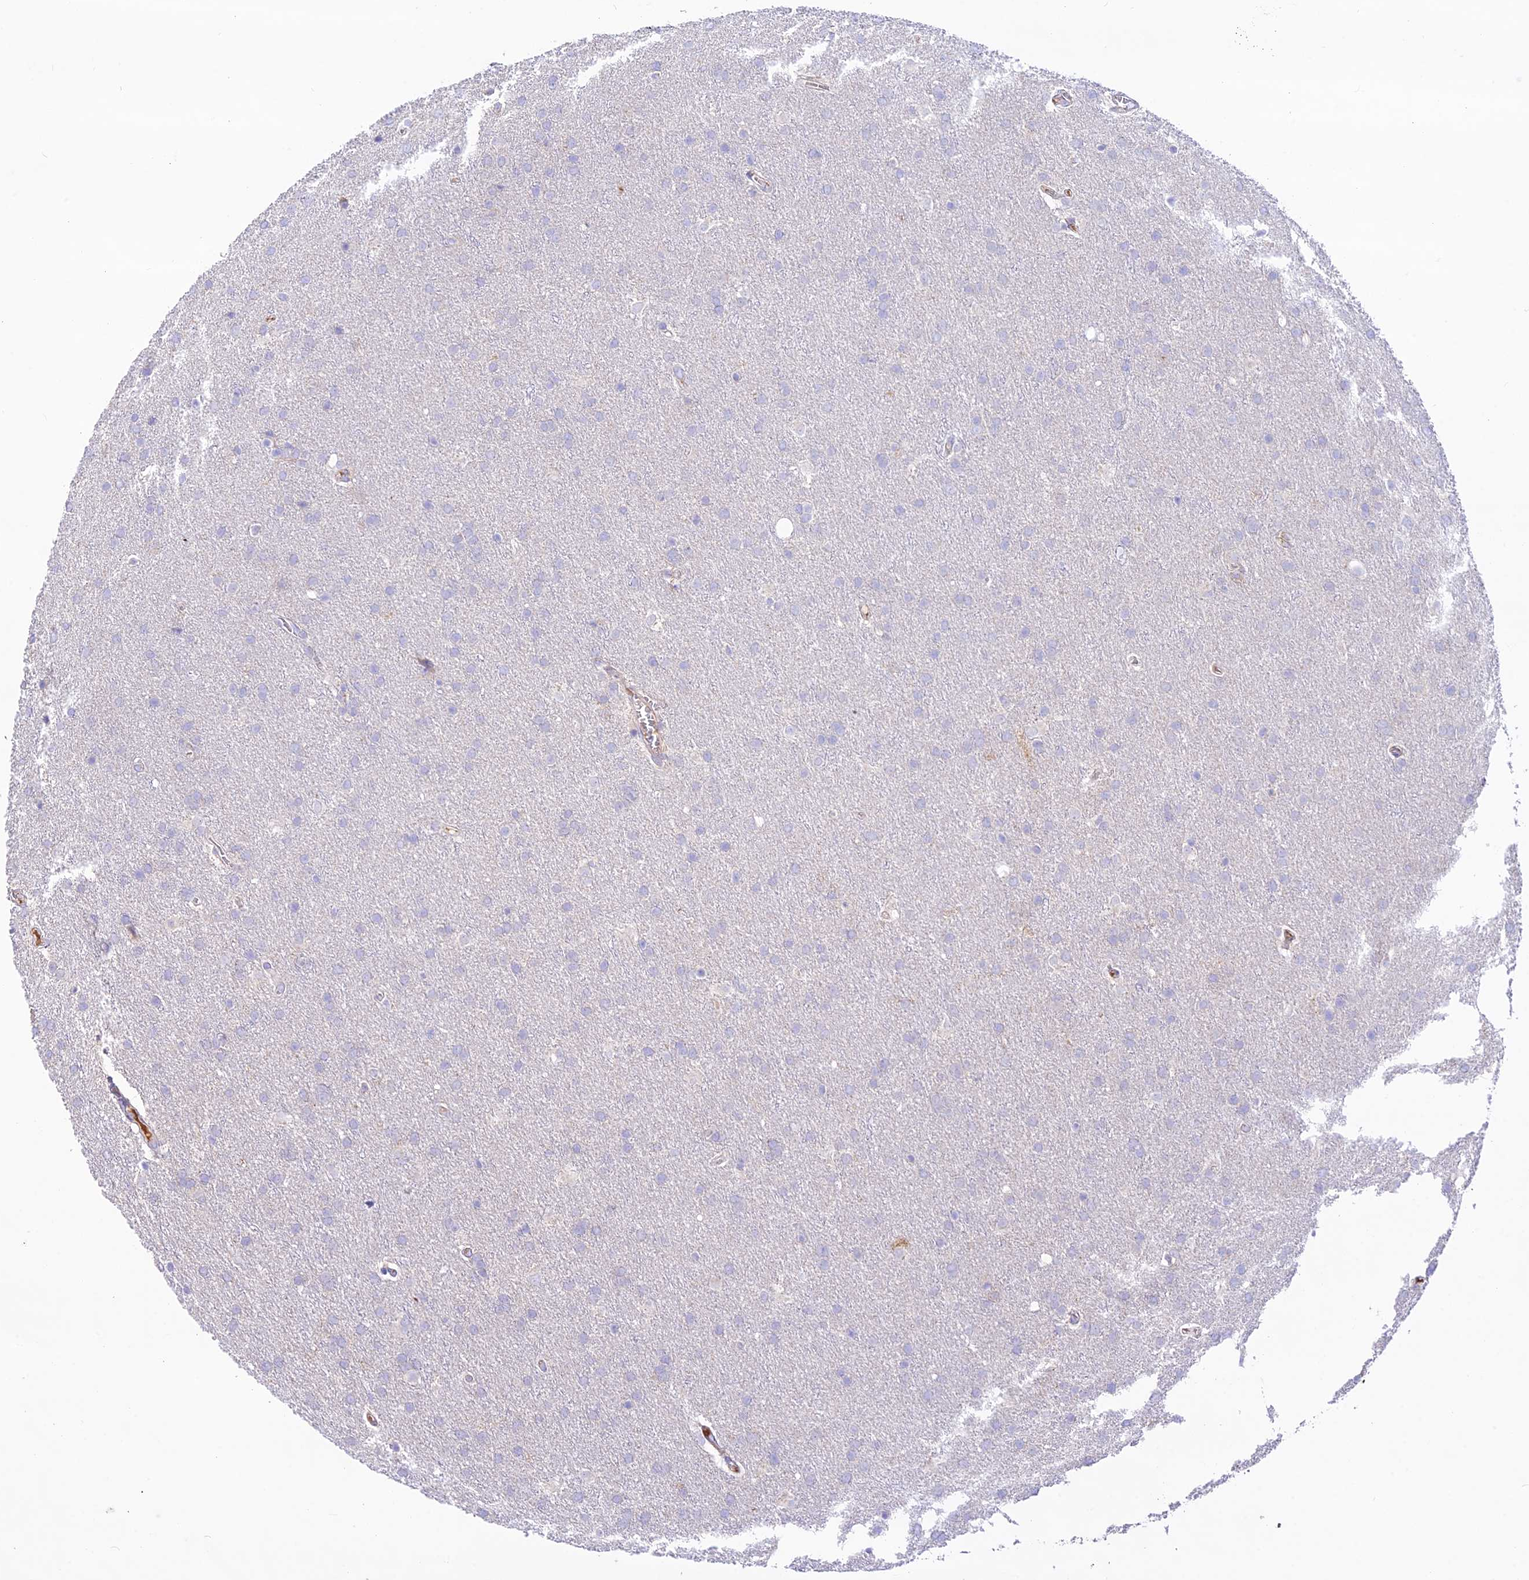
{"staining": {"intensity": "negative", "quantity": "none", "location": "none"}, "tissue": "glioma", "cell_type": "Tumor cells", "image_type": "cancer", "snomed": [{"axis": "morphology", "description": "Glioma, malignant, Low grade"}, {"axis": "topography", "description": "Brain"}], "caption": "The IHC histopathology image has no significant expression in tumor cells of malignant low-grade glioma tissue.", "gene": "NLRP9", "patient": {"sex": "female", "age": 32}}